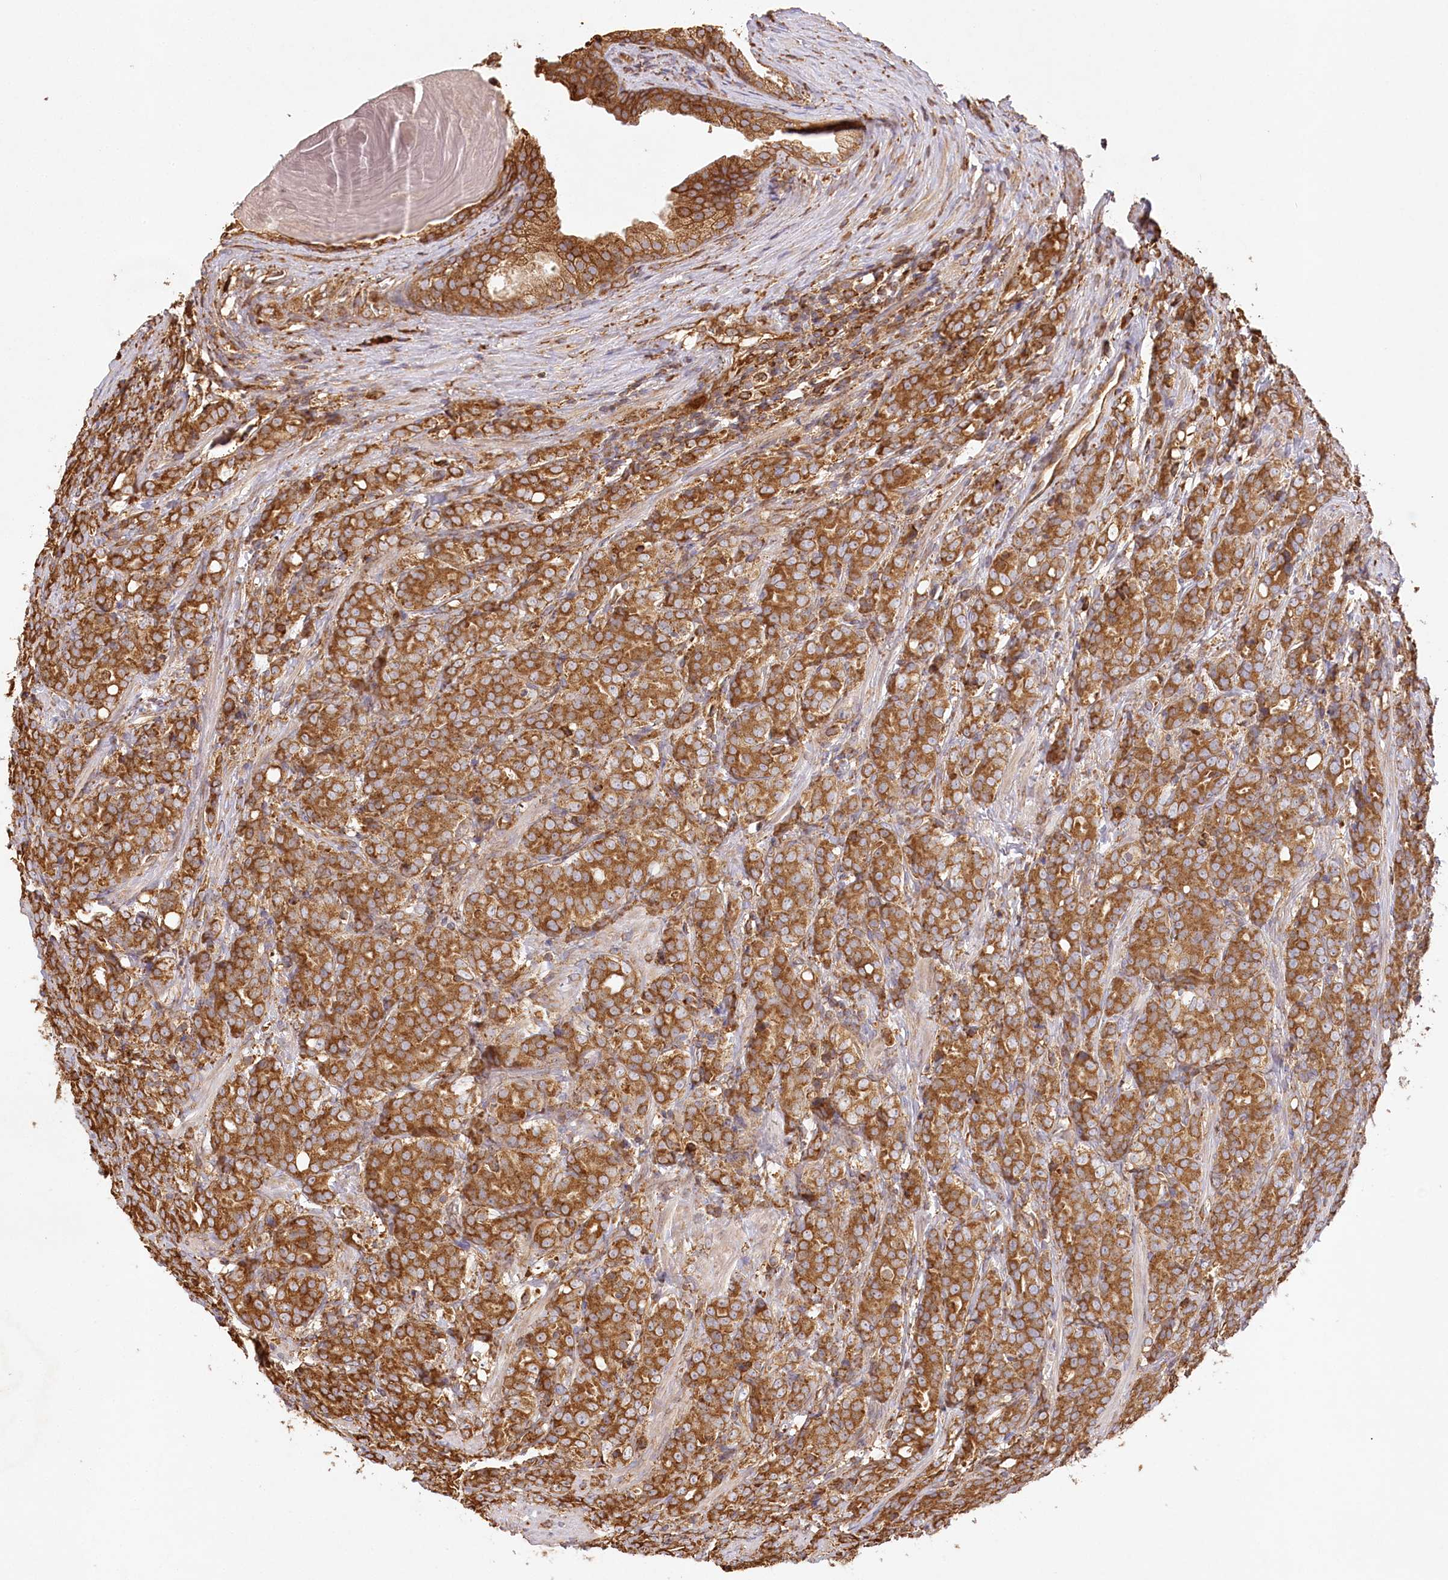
{"staining": {"intensity": "strong", "quantity": ">75%", "location": "cytoplasmic/membranous"}, "tissue": "prostate cancer", "cell_type": "Tumor cells", "image_type": "cancer", "snomed": [{"axis": "morphology", "description": "Adenocarcinoma, High grade"}, {"axis": "topography", "description": "Prostate"}], "caption": "Tumor cells demonstrate strong cytoplasmic/membranous positivity in about >75% of cells in prostate cancer.", "gene": "ACAP2", "patient": {"sex": "male", "age": 62}}